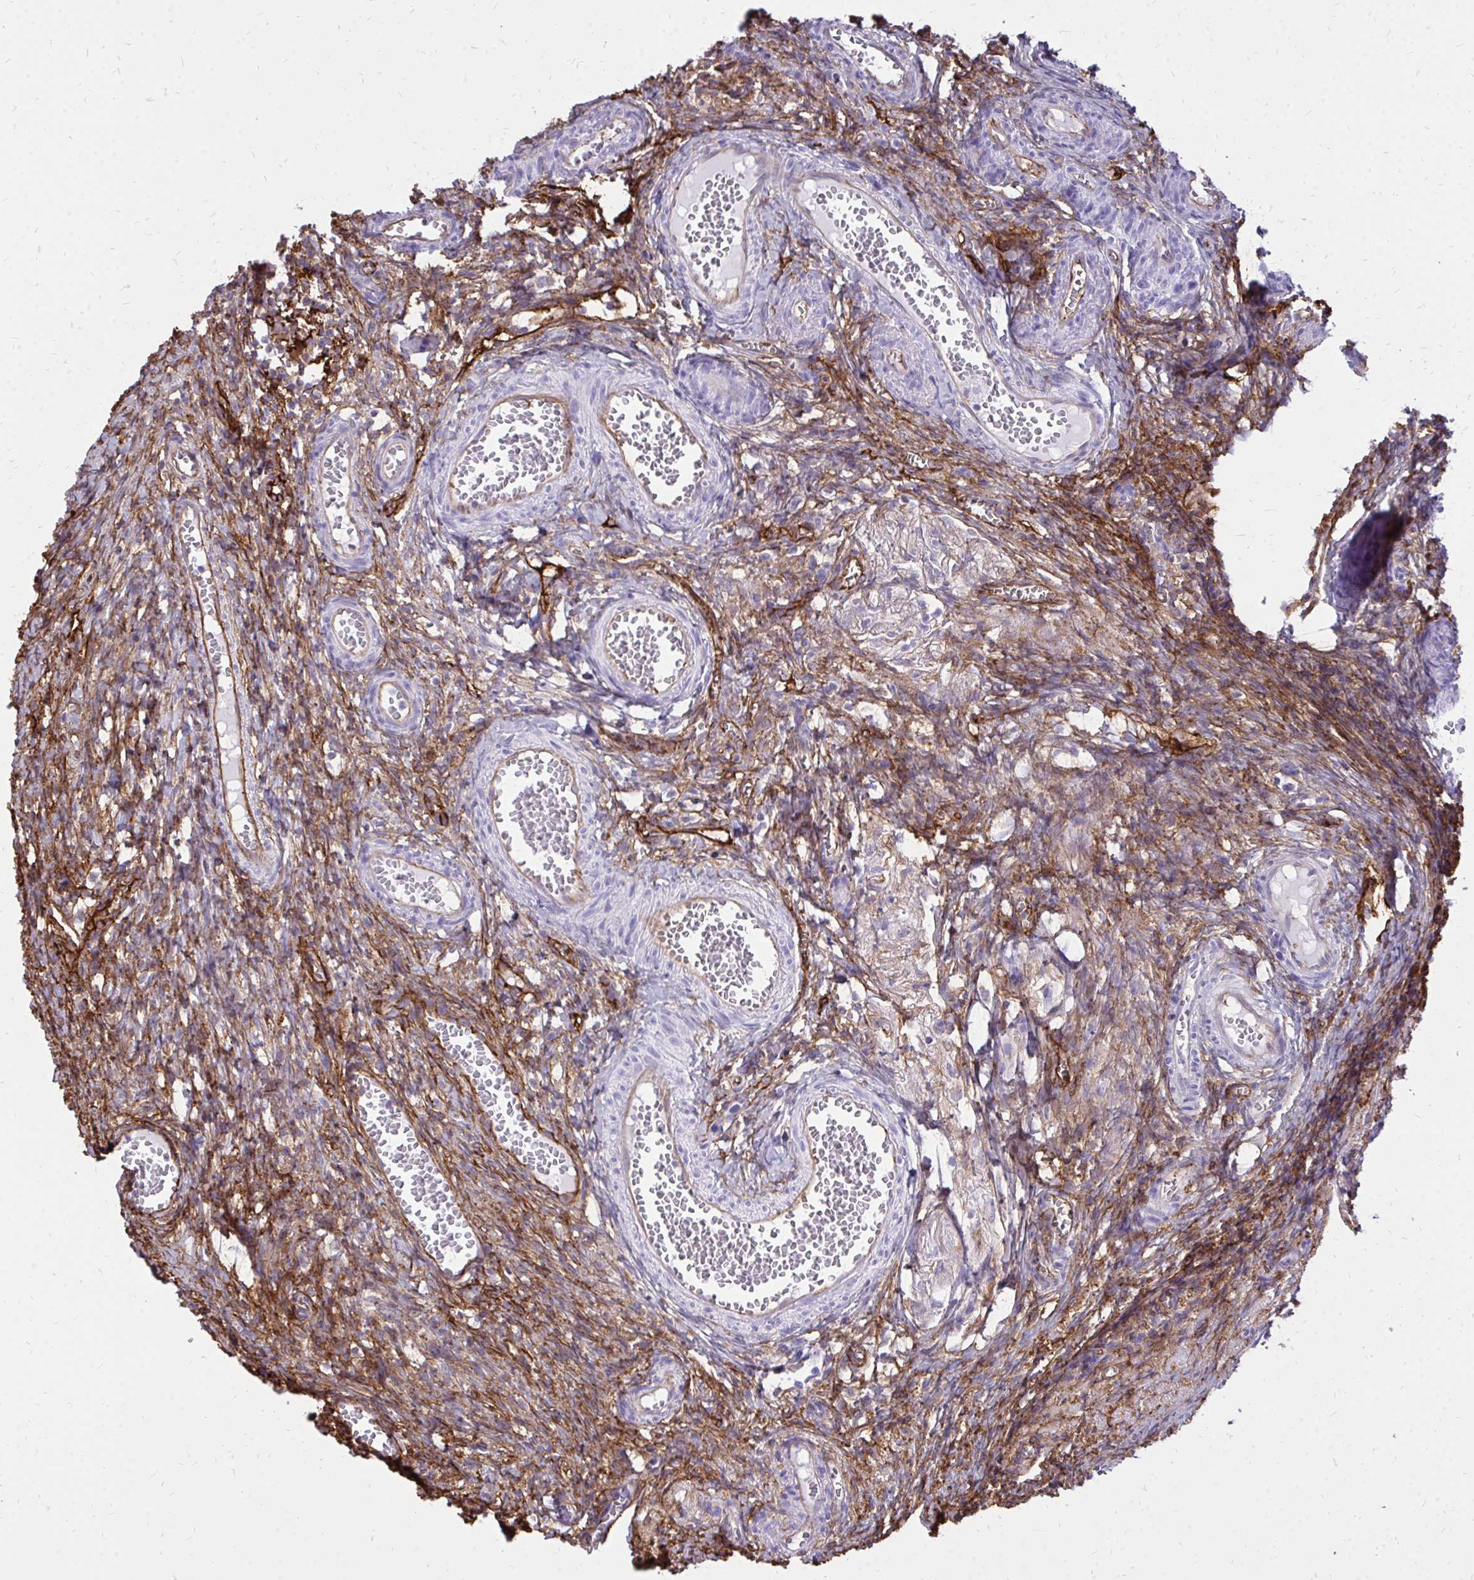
{"staining": {"intensity": "strong", "quantity": ">75%", "location": "cytoplasmic/membranous"}, "tissue": "ovary", "cell_type": "Ovarian stroma cells", "image_type": "normal", "snomed": [{"axis": "morphology", "description": "Normal tissue, NOS"}, {"axis": "topography", "description": "Ovary"}], "caption": "A brown stain highlights strong cytoplasmic/membranous positivity of a protein in ovarian stroma cells of normal human ovary. (DAB (3,3'-diaminobenzidine) IHC with brightfield microscopy, high magnification).", "gene": "MARCKSL1", "patient": {"sex": "female", "age": 41}}